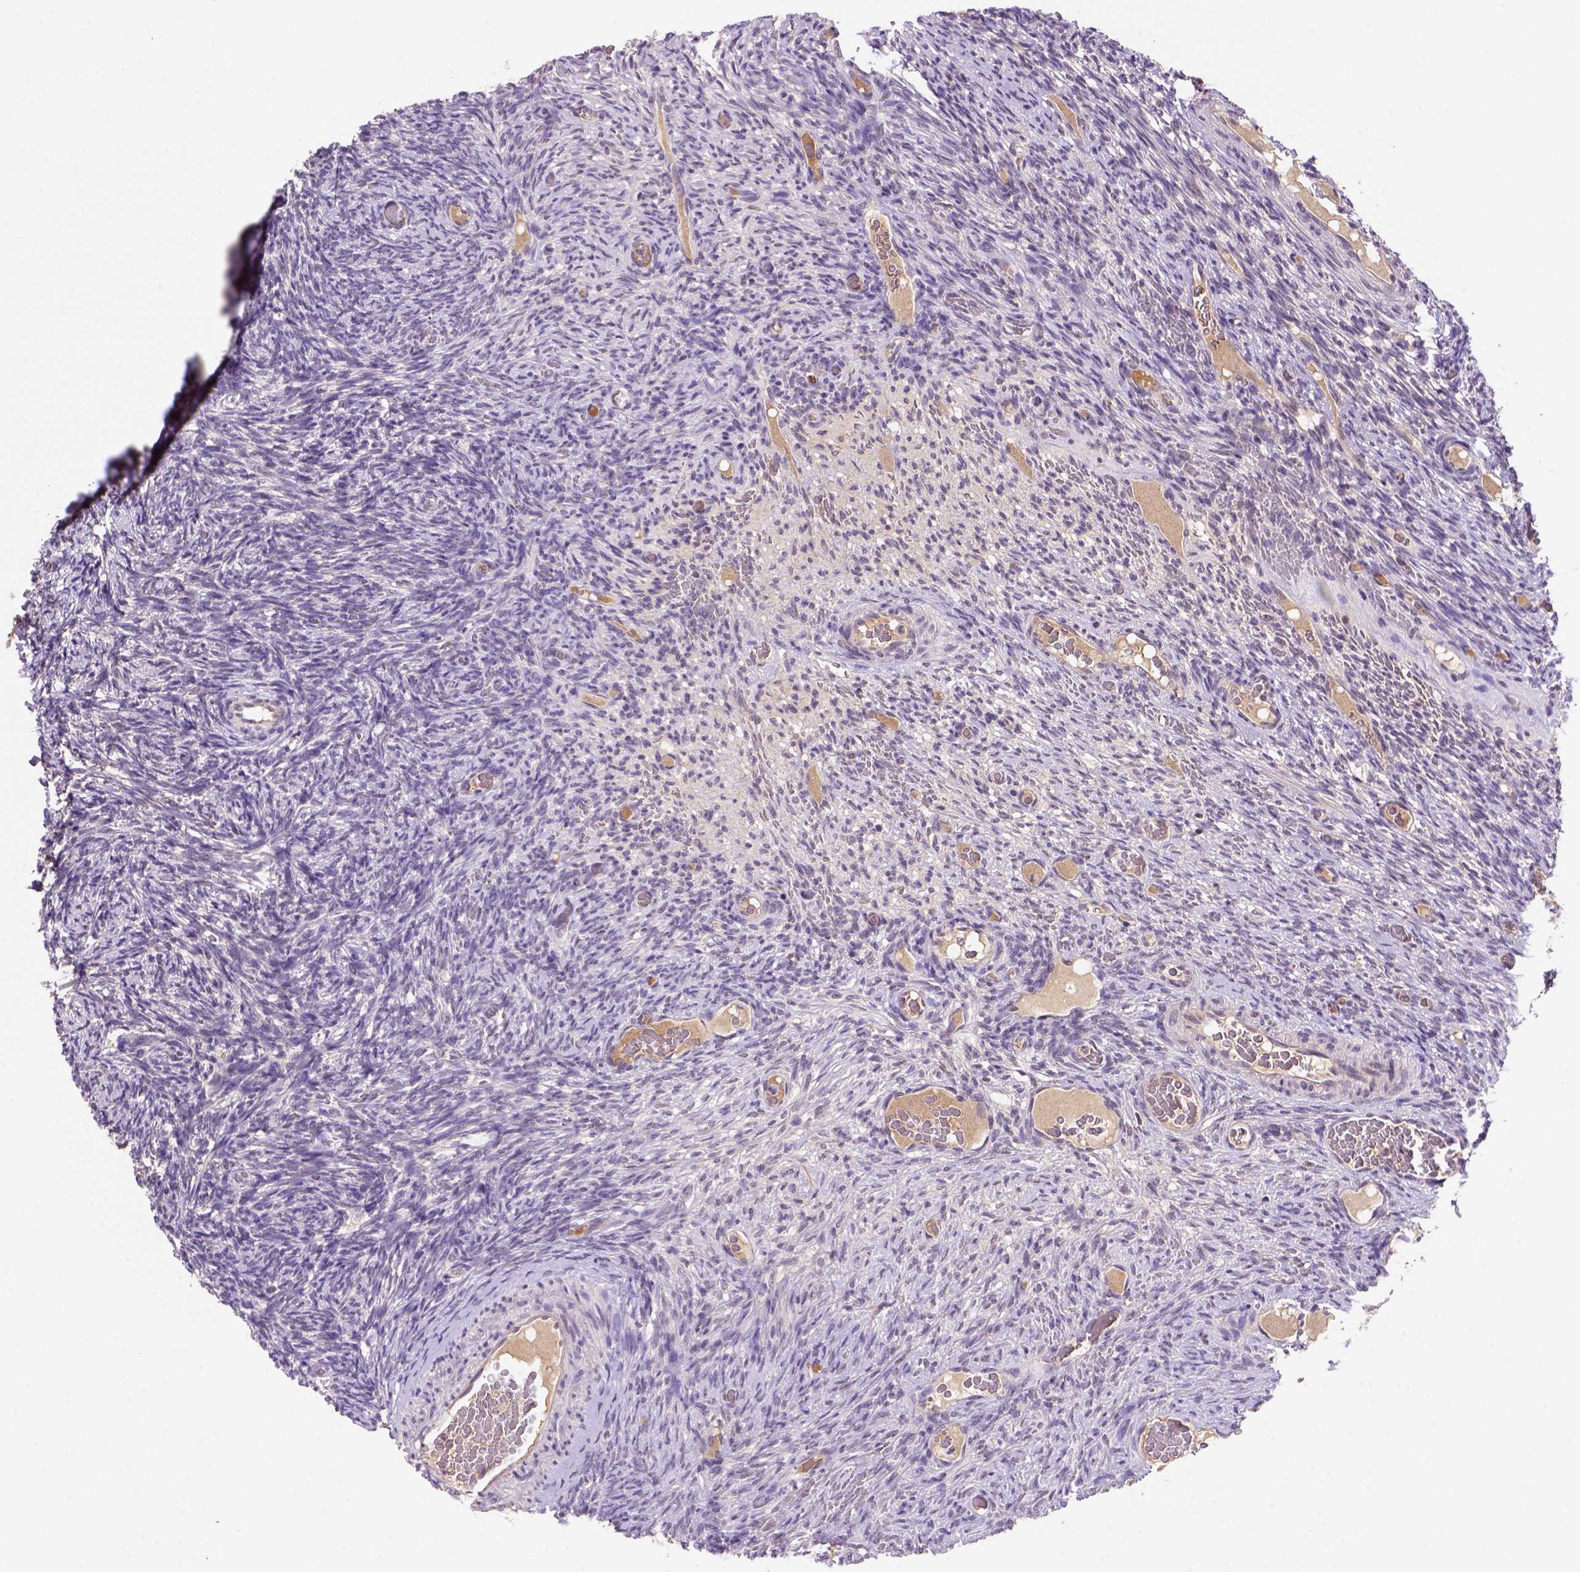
{"staining": {"intensity": "weak", "quantity": "25%-75%", "location": "nuclear"}, "tissue": "ovary", "cell_type": "Follicle cells", "image_type": "normal", "snomed": [{"axis": "morphology", "description": "Normal tissue, NOS"}, {"axis": "topography", "description": "Ovary"}], "caption": "Protein expression analysis of unremarkable ovary exhibits weak nuclear positivity in about 25%-75% of follicle cells. The staining was performed using DAB to visualize the protein expression in brown, while the nuclei were stained in blue with hematoxylin (Magnification: 20x).", "gene": "SCML4", "patient": {"sex": "female", "age": 34}}